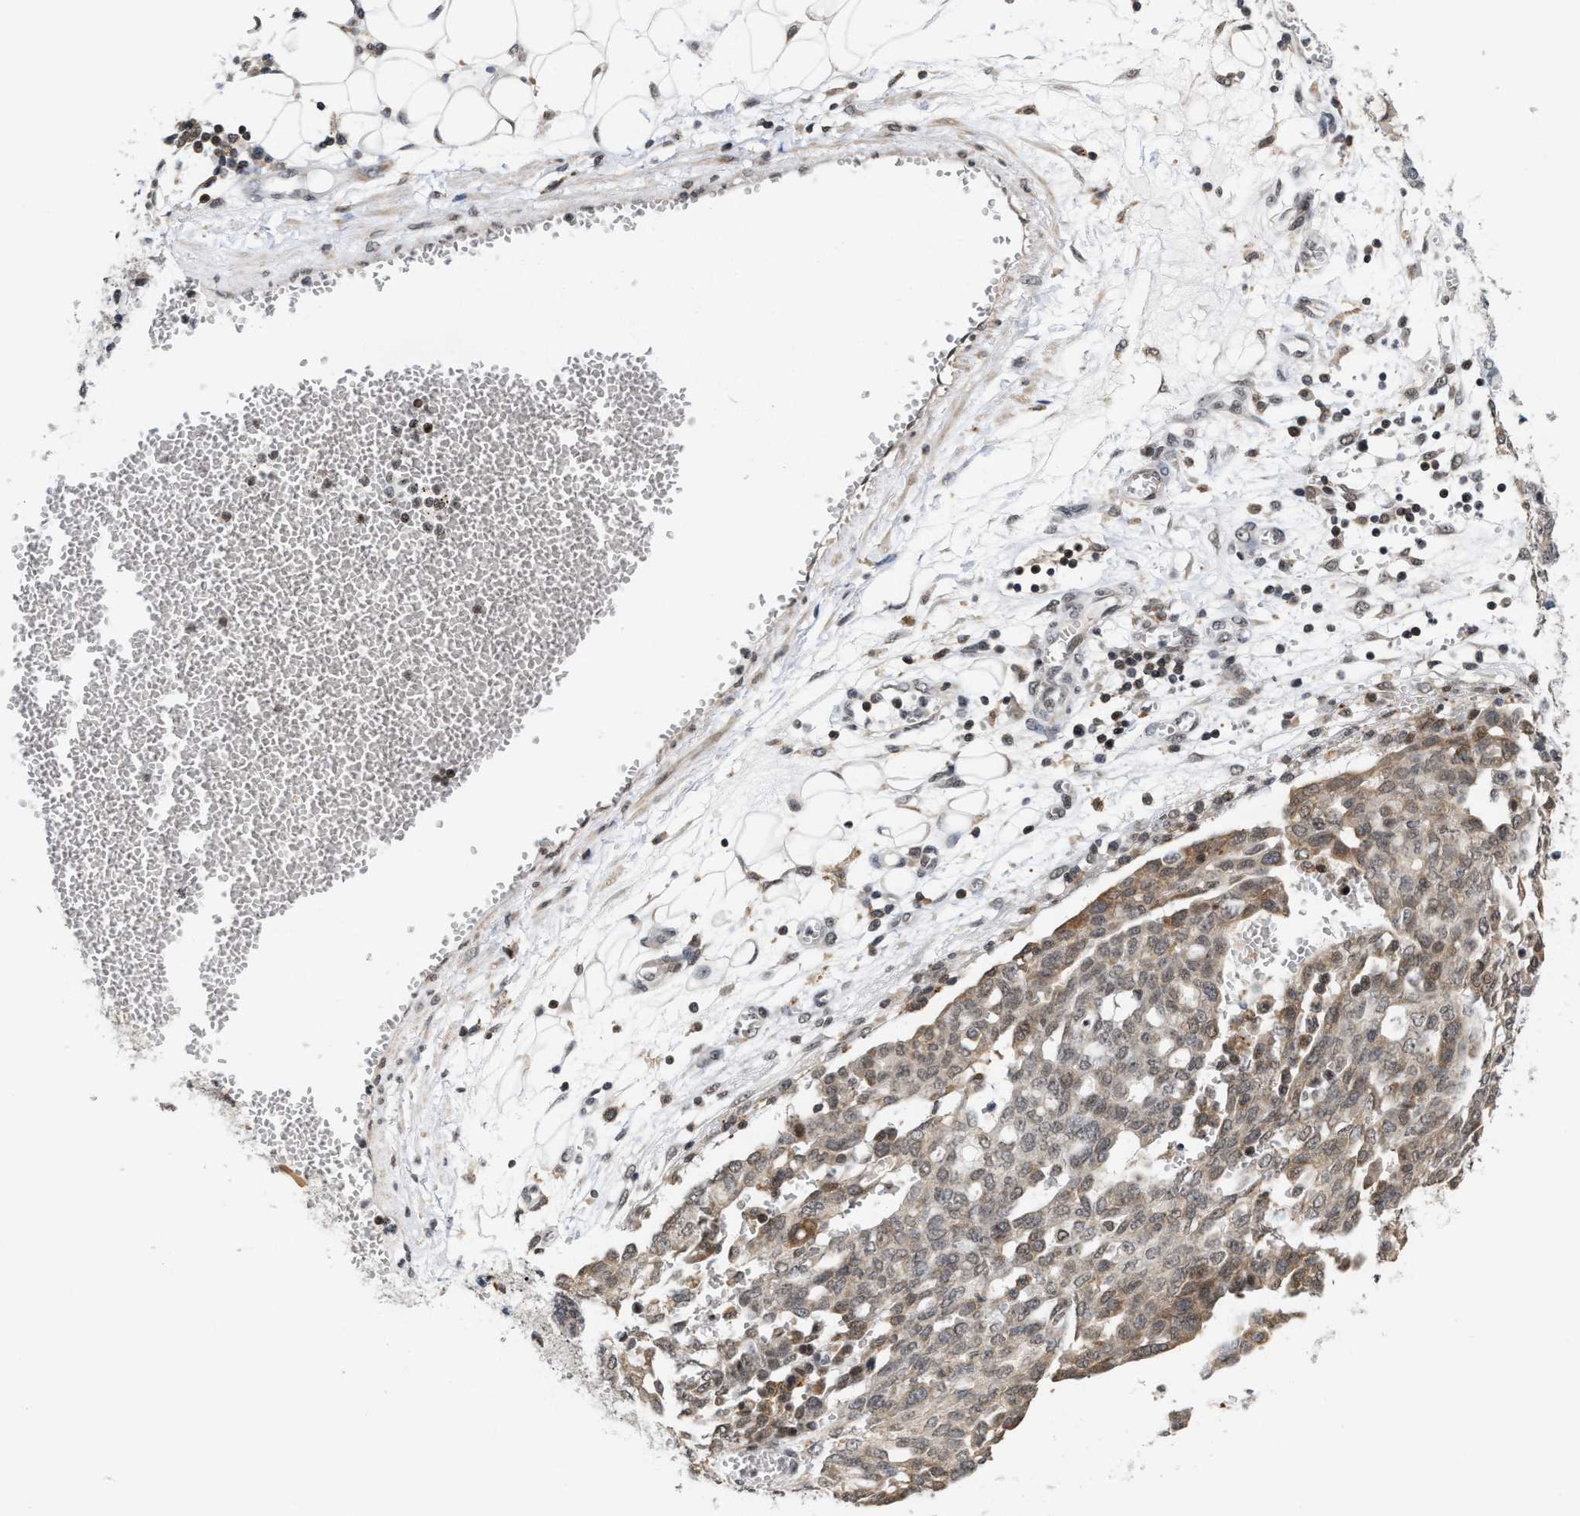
{"staining": {"intensity": "weak", "quantity": ">75%", "location": "cytoplasmic/membranous,nuclear"}, "tissue": "ovarian cancer", "cell_type": "Tumor cells", "image_type": "cancer", "snomed": [{"axis": "morphology", "description": "Cystadenocarcinoma, serous, NOS"}, {"axis": "topography", "description": "Soft tissue"}, {"axis": "topography", "description": "Ovary"}], "caption": "Ovarian serous cystadenocarcinoma stained with immunohistochemistry (IHC) shows weak cytoplasmic/membranous and nuclear expression in about >75% of tumor cells.", "gene": "ANKRD6", "patient": {"sex": "female", "age": 57}}